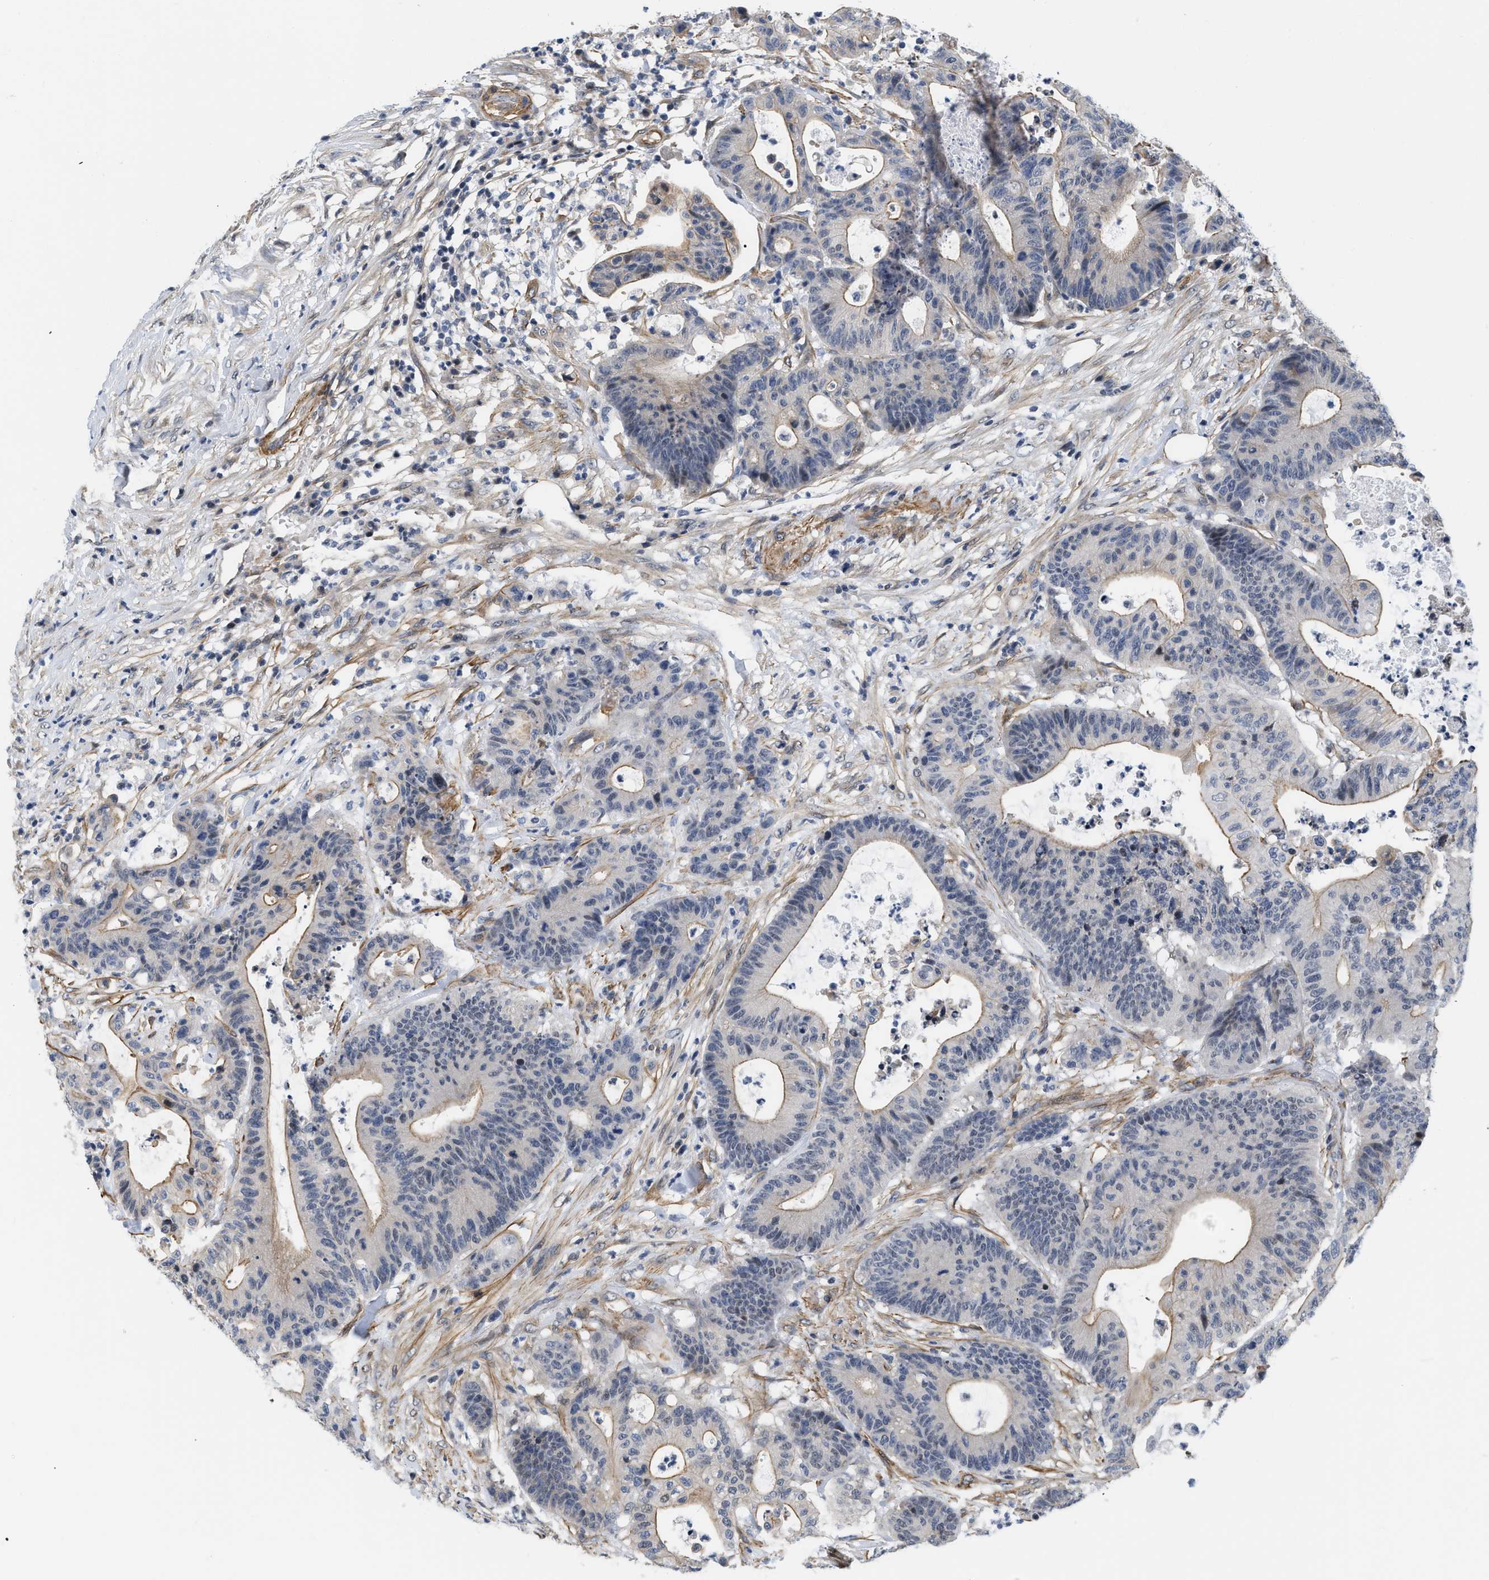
{"staining": {"intensity": "moderate", "quantity": "<25%", "location": "cytoplasmic/membranous"}, "tissue": "colorectal cancer", "cell_type": "Tumor cells", "image_type": "cancer", "snomed": [{"axis": "morphology", "description": "Adenocarcinoma, NOS"}, {"axis": "topography", "description": "Colon"}], "caption": "Moderate cytoplasmic/membranous expression is present in about <25% of tumor cells in colorectal cancer (adenocarcinoma).", "gene": "GPRASP2", "patient": {"sex": "female", "age": 84}}